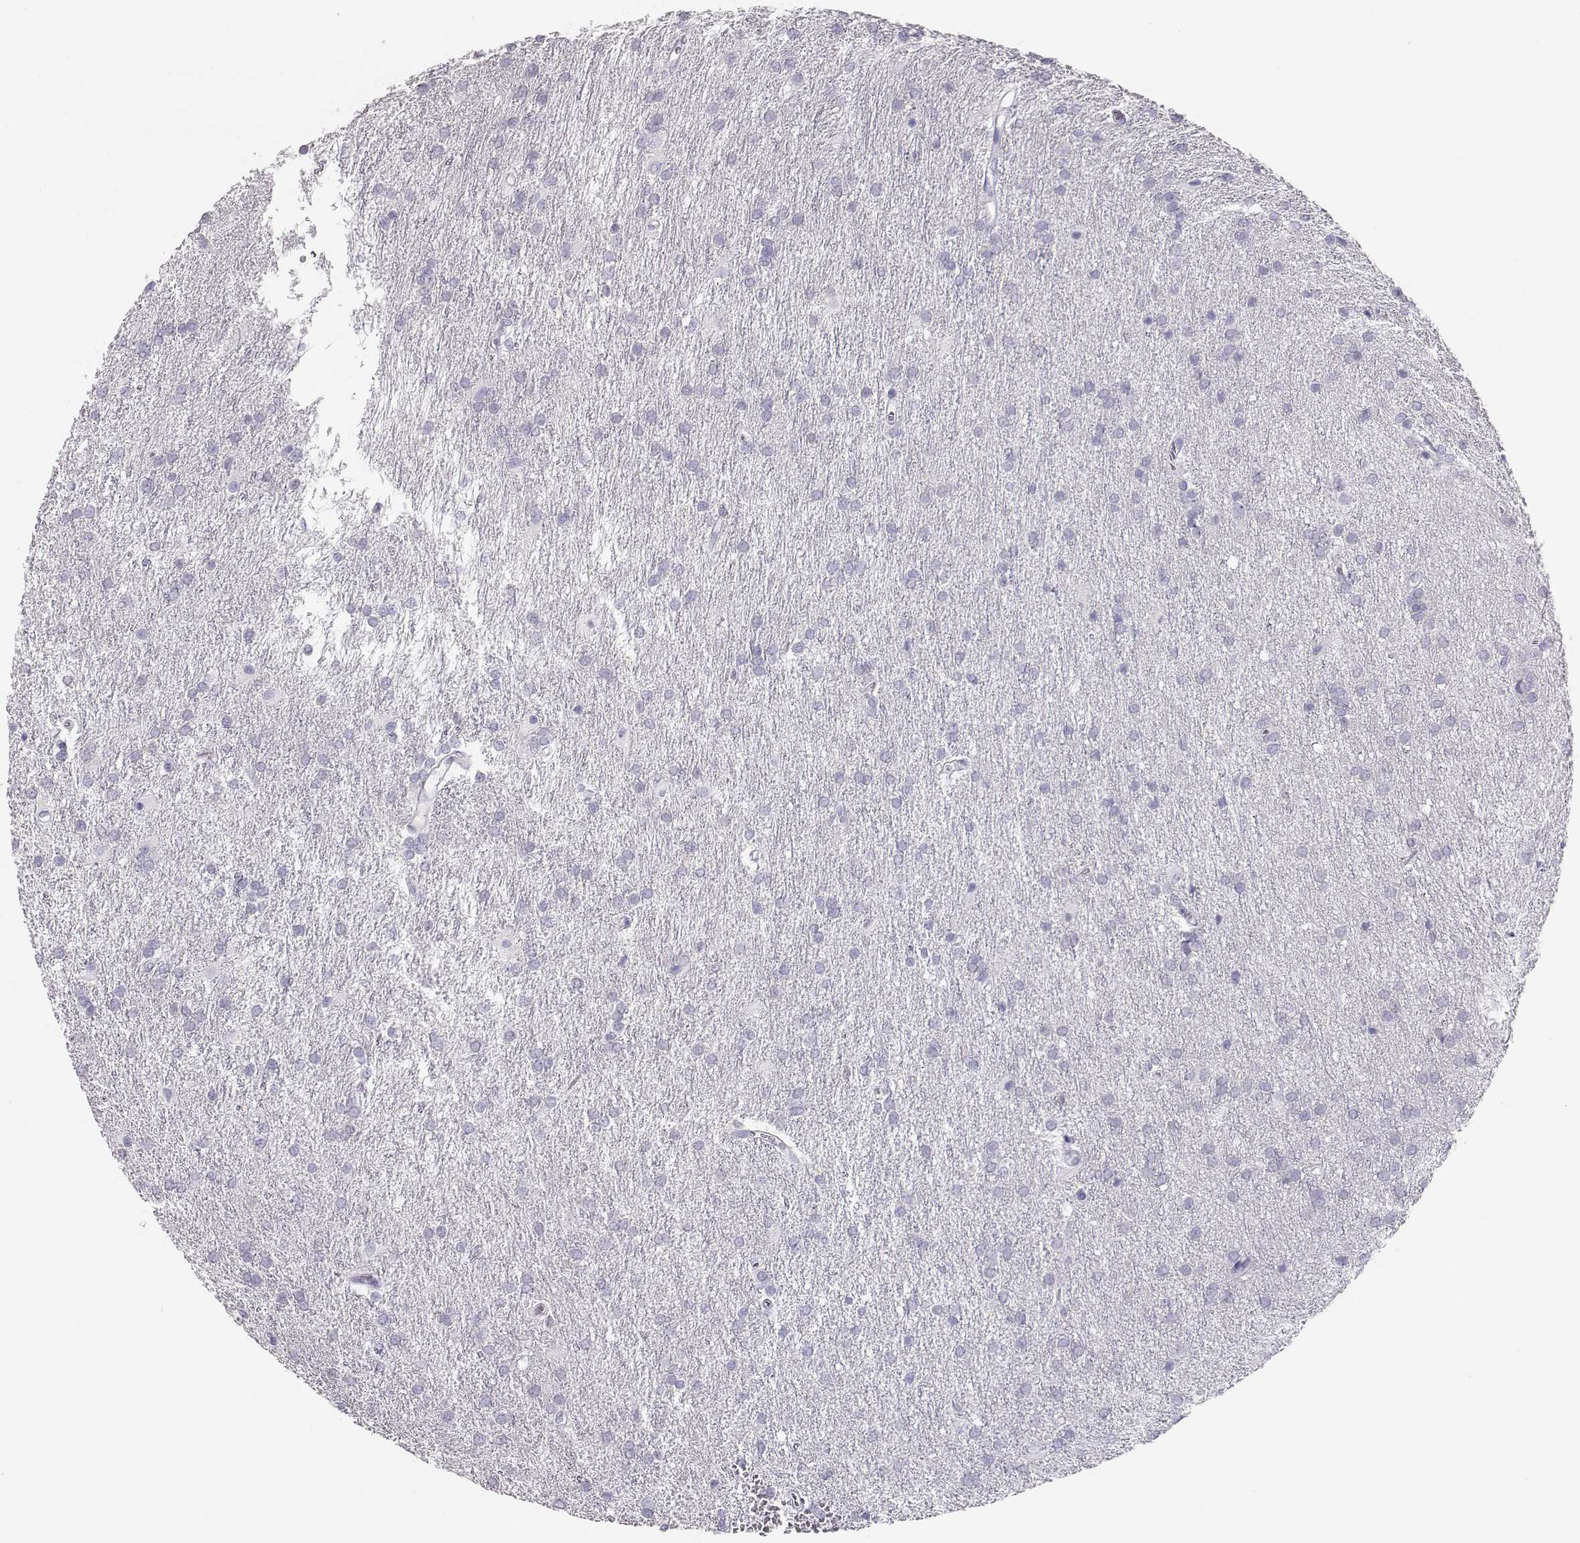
{"staining": {"intensity": "negative", "quantity": "none", "location": "none"}, "tissue": "glioma", "cell_type": "Tumor cells", "image_type": "cancer", "snomed": [{"axis": "morphology", "description": "Glioma, malignant, Low grade"}, {"axis": "topography", "description": "Brain"}], "caption": "IHC histopathology image of neoplastic tissue: malignant glioma (low-grade) stained with DAB (3,3'-diaminobenzidine) displays no significant protein expression in tumor cells.", "gene": "LEPR", "patient": {"sex": "female", "age": 32}}